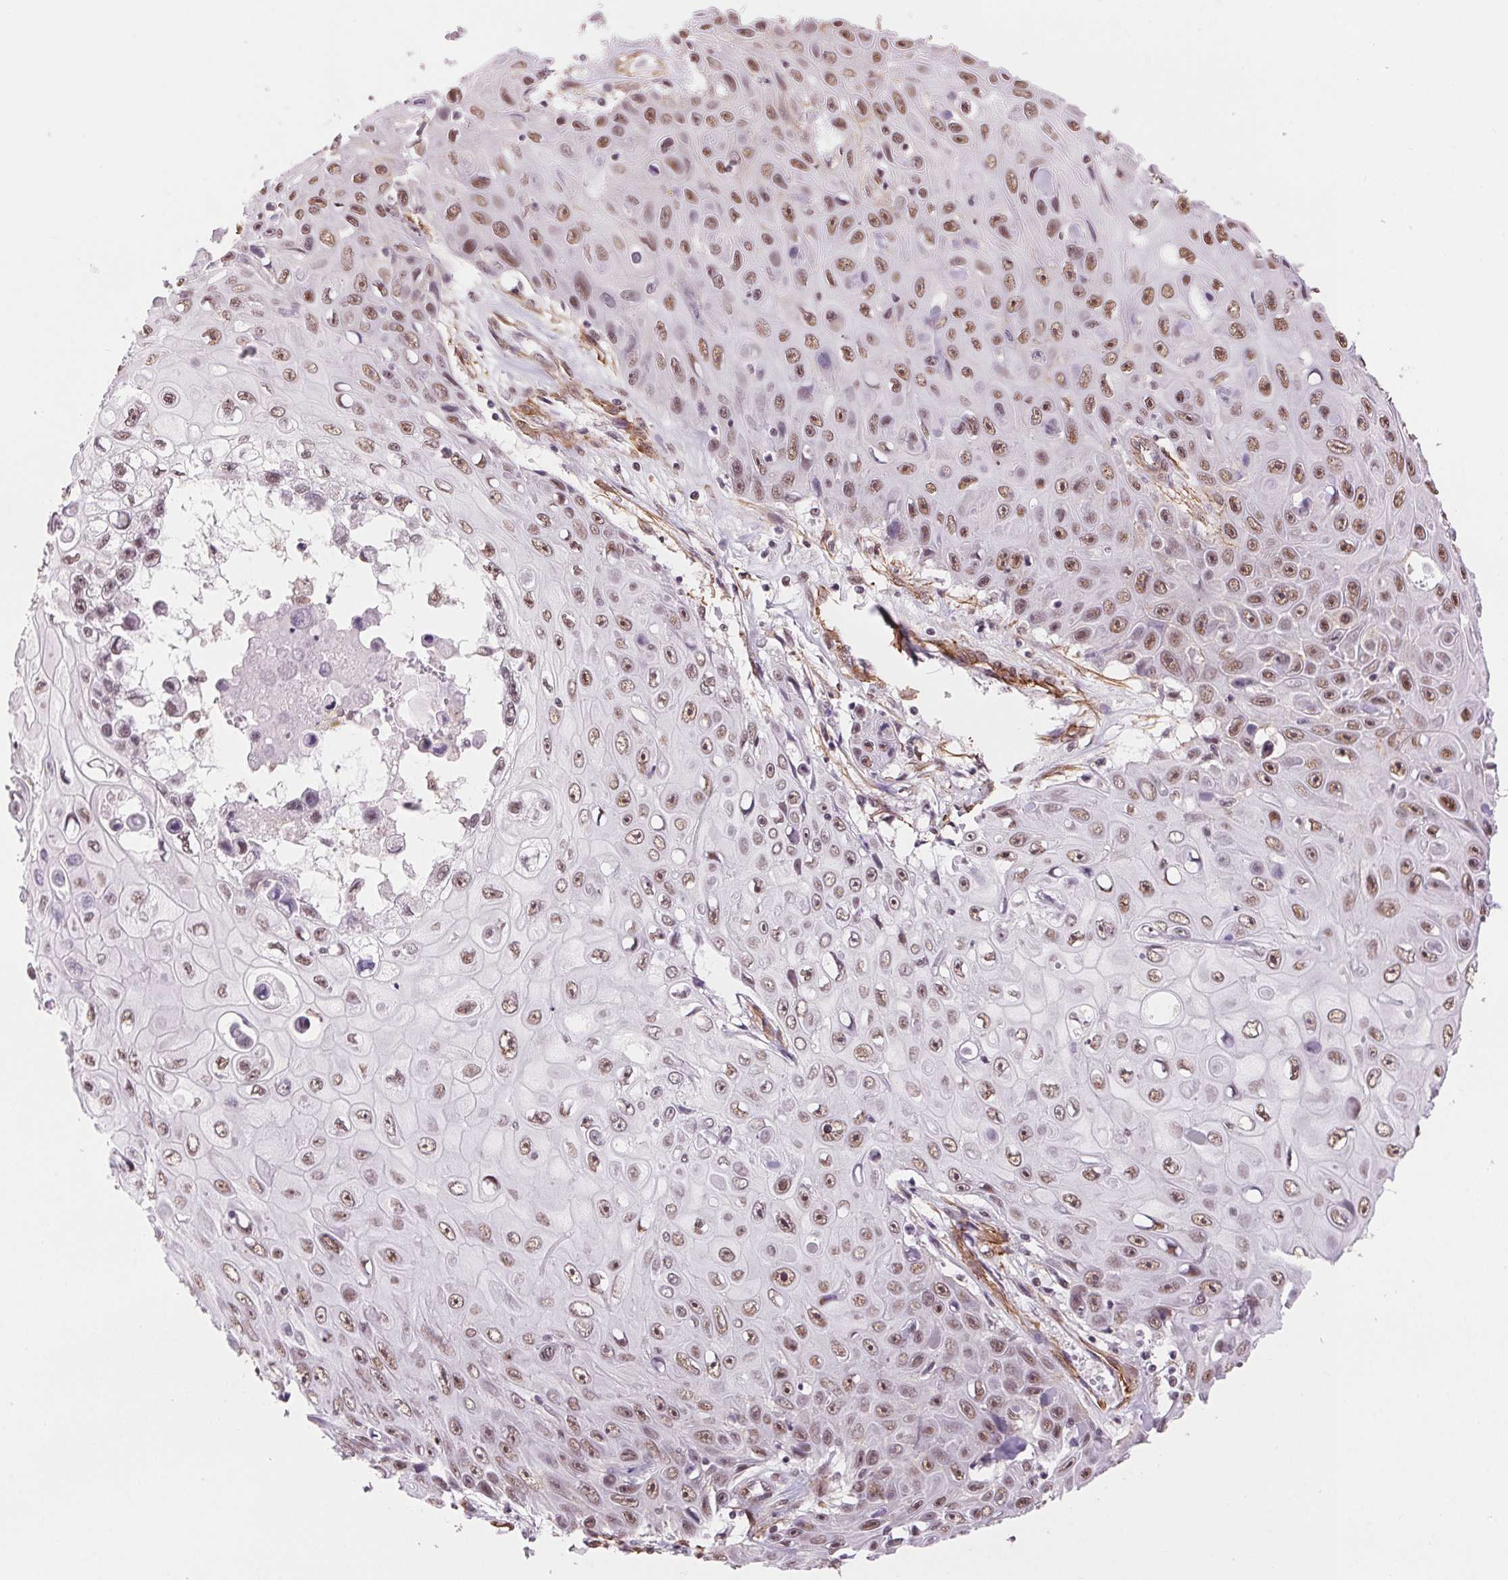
{"staining": {"intensity": "moderate", "quantity": ">75%", "location": "nuclear"}, "tissue": "skin cancer", "cell_type": "Tumor cells", "image_type": "cancer", "snomed": [{"axis": "morphology", "description": "Squamous cell carcinoma, NOS"}, {"axis": "topography", "description": "Skin"}], "caption": "Brown immunohistochemical staining in skin cancer (squamous cell carcinoma) shows moderate nuclear positivity in about >75% of tumor cells. The staining was performed using DAB (3,3'-diaminobenzidine) to visualize the protein expression in brown, while the nuclei were stained in blue with hematoxylin (Magnification: 20x).", "gene": "BCAT1", "patient": {"sex": "male", "age": 82}}